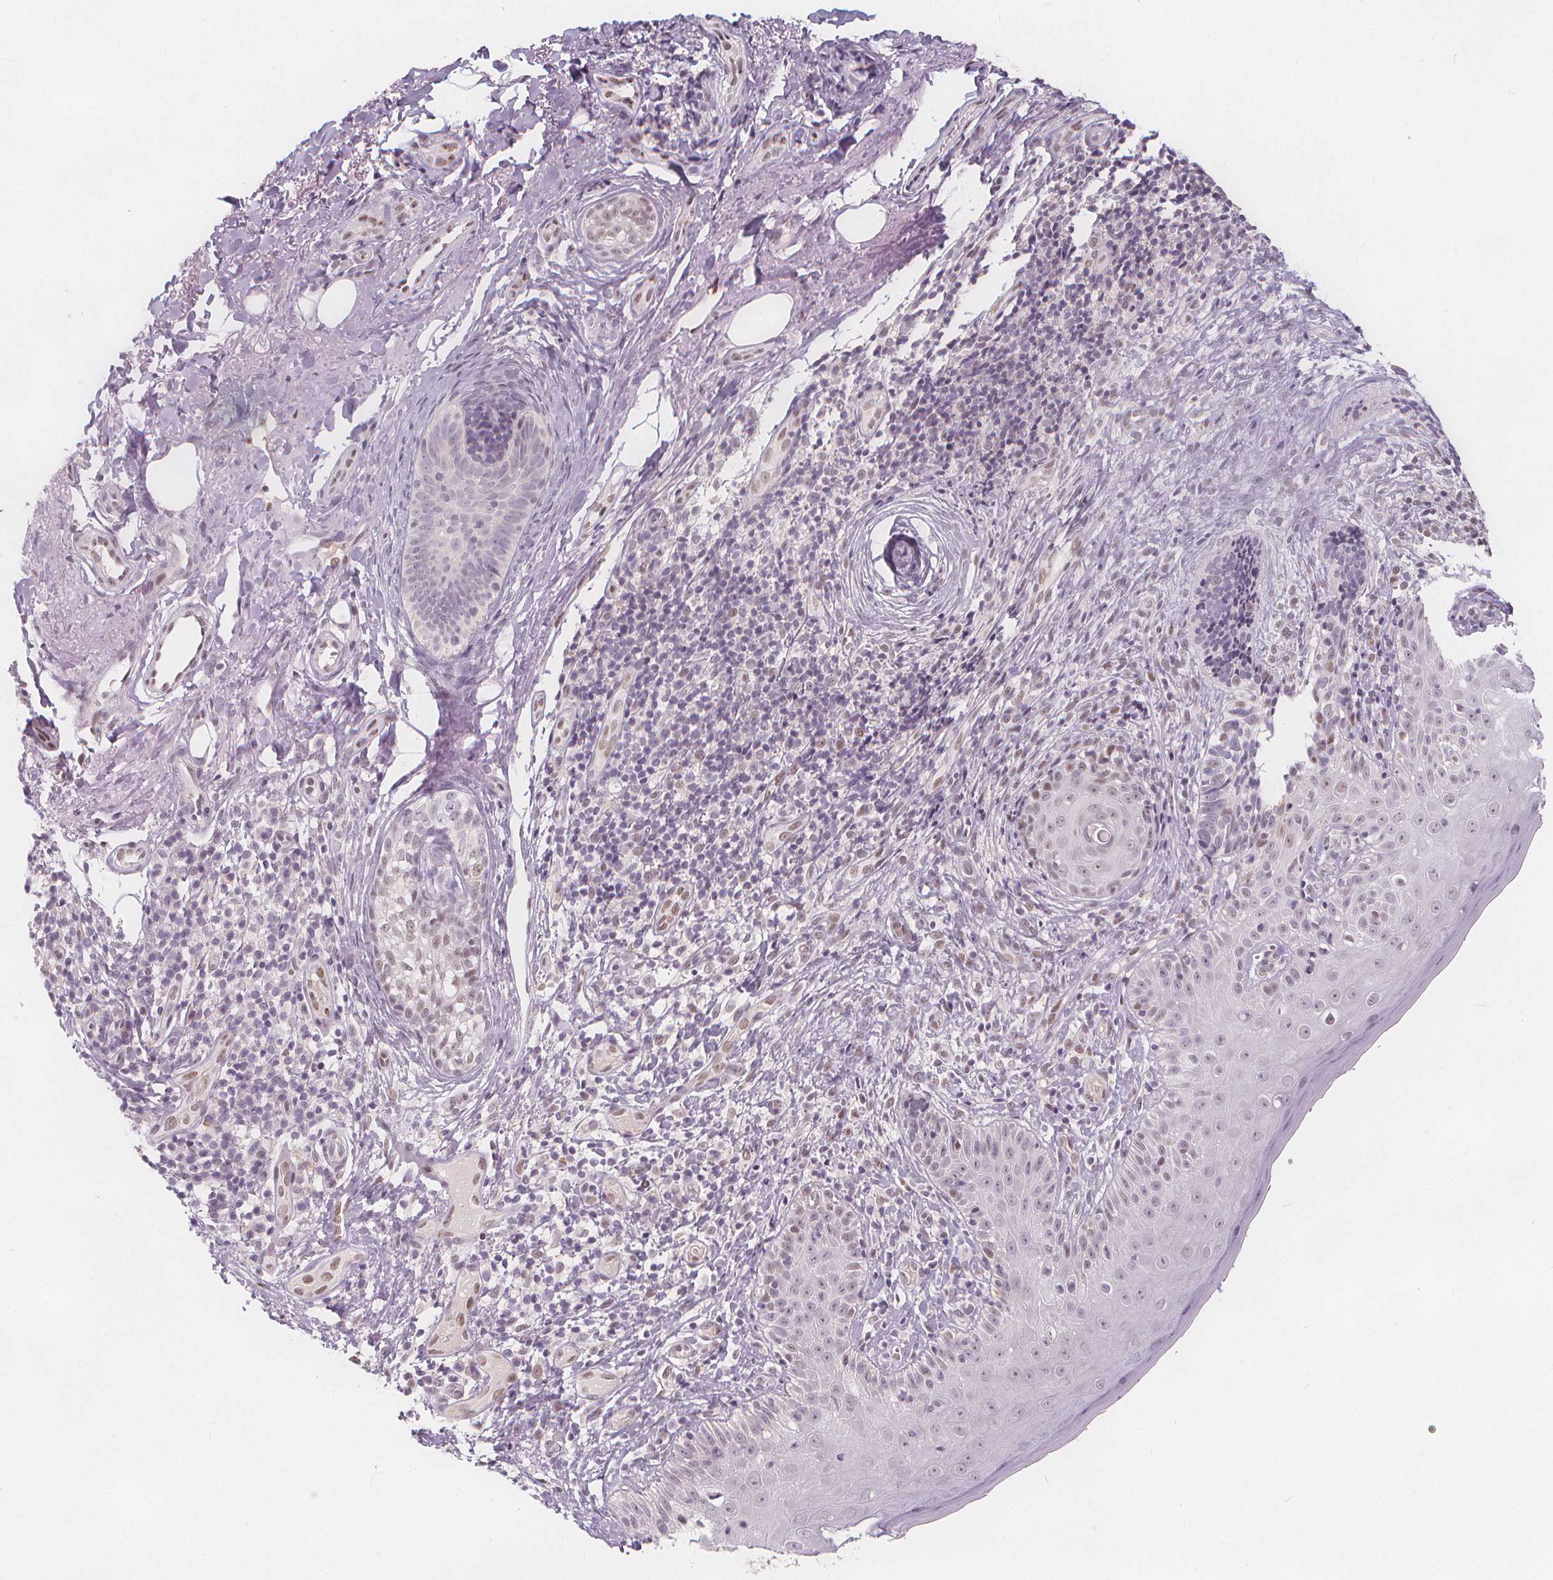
{"staining": {"intensity": "weak", "quantity": "25%-75%", "location": "nuclear"}, "tissue": "skin cancer", "cell_type": "Tumor cells", "image_type": "cancer", "snomed": [{"axis": "morphology", "description": "Normal tissue, NOS"}, {"axis": "morphology", "description": "Basal cell carcinoma"}, {"axis": "topography", "description": "Skin"}], "caption": "Protein expression analysis of human skin cancer reveals weak nuclear staining in approximately 25%-75% of tumor cells.", "gene": "DRC3", "patient": {"sex": "male", "age": 68}}